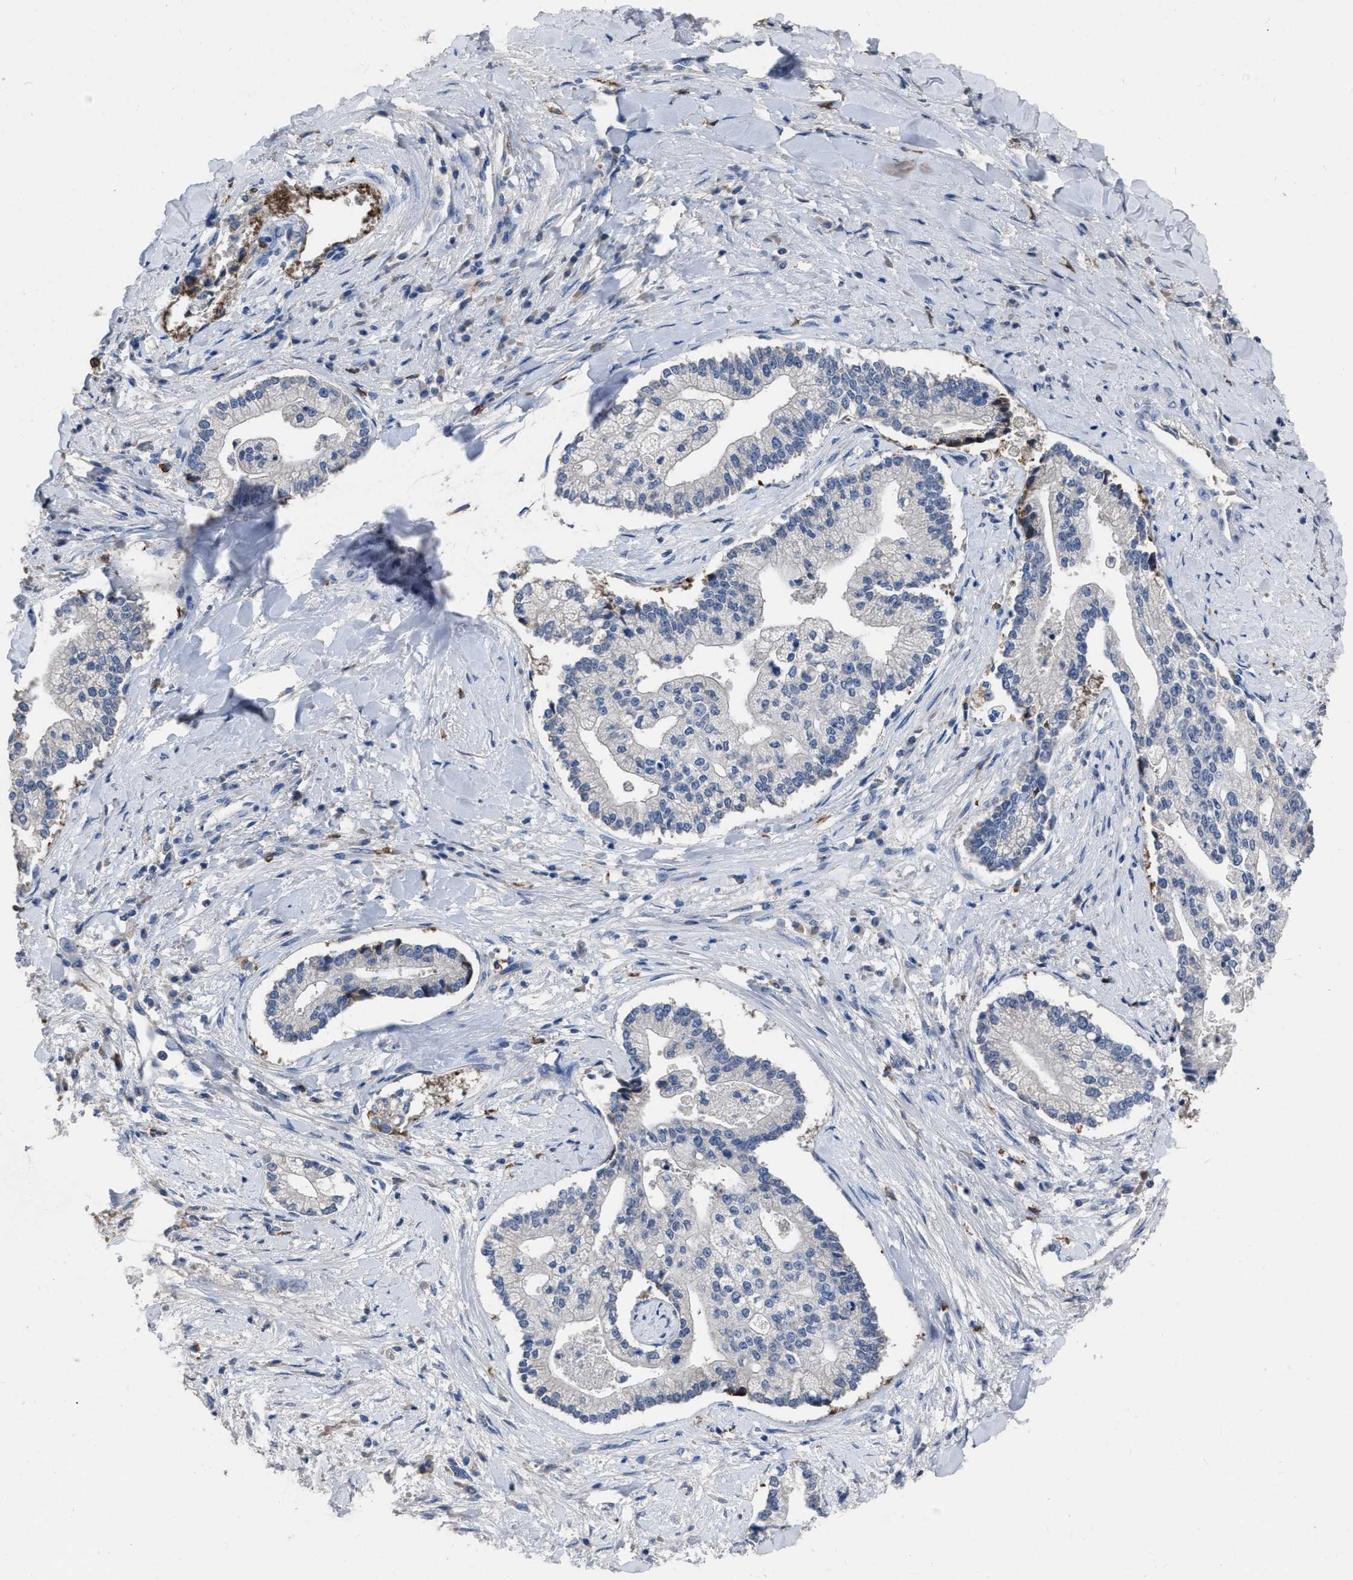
{"staining": {"intensity": "negative", "quantity": "none", "location": "none"}, "tissue": "liver cancer", "cell_type": "Tumor cells", "image_type": "cancer", "snomed": [{"axis": "morphology", "description": "Cholangiocarcinoma"}, {"axis": "topography", "description": "Liver"}], "caption": "An IHC micrograph of cholangiocarcinoma (liver) is shown. There is no staining in tumor cells of cholangiocarcinoma (liver).", "gene": "HABP2", "patient": {"sex": "male", "age": 50}}